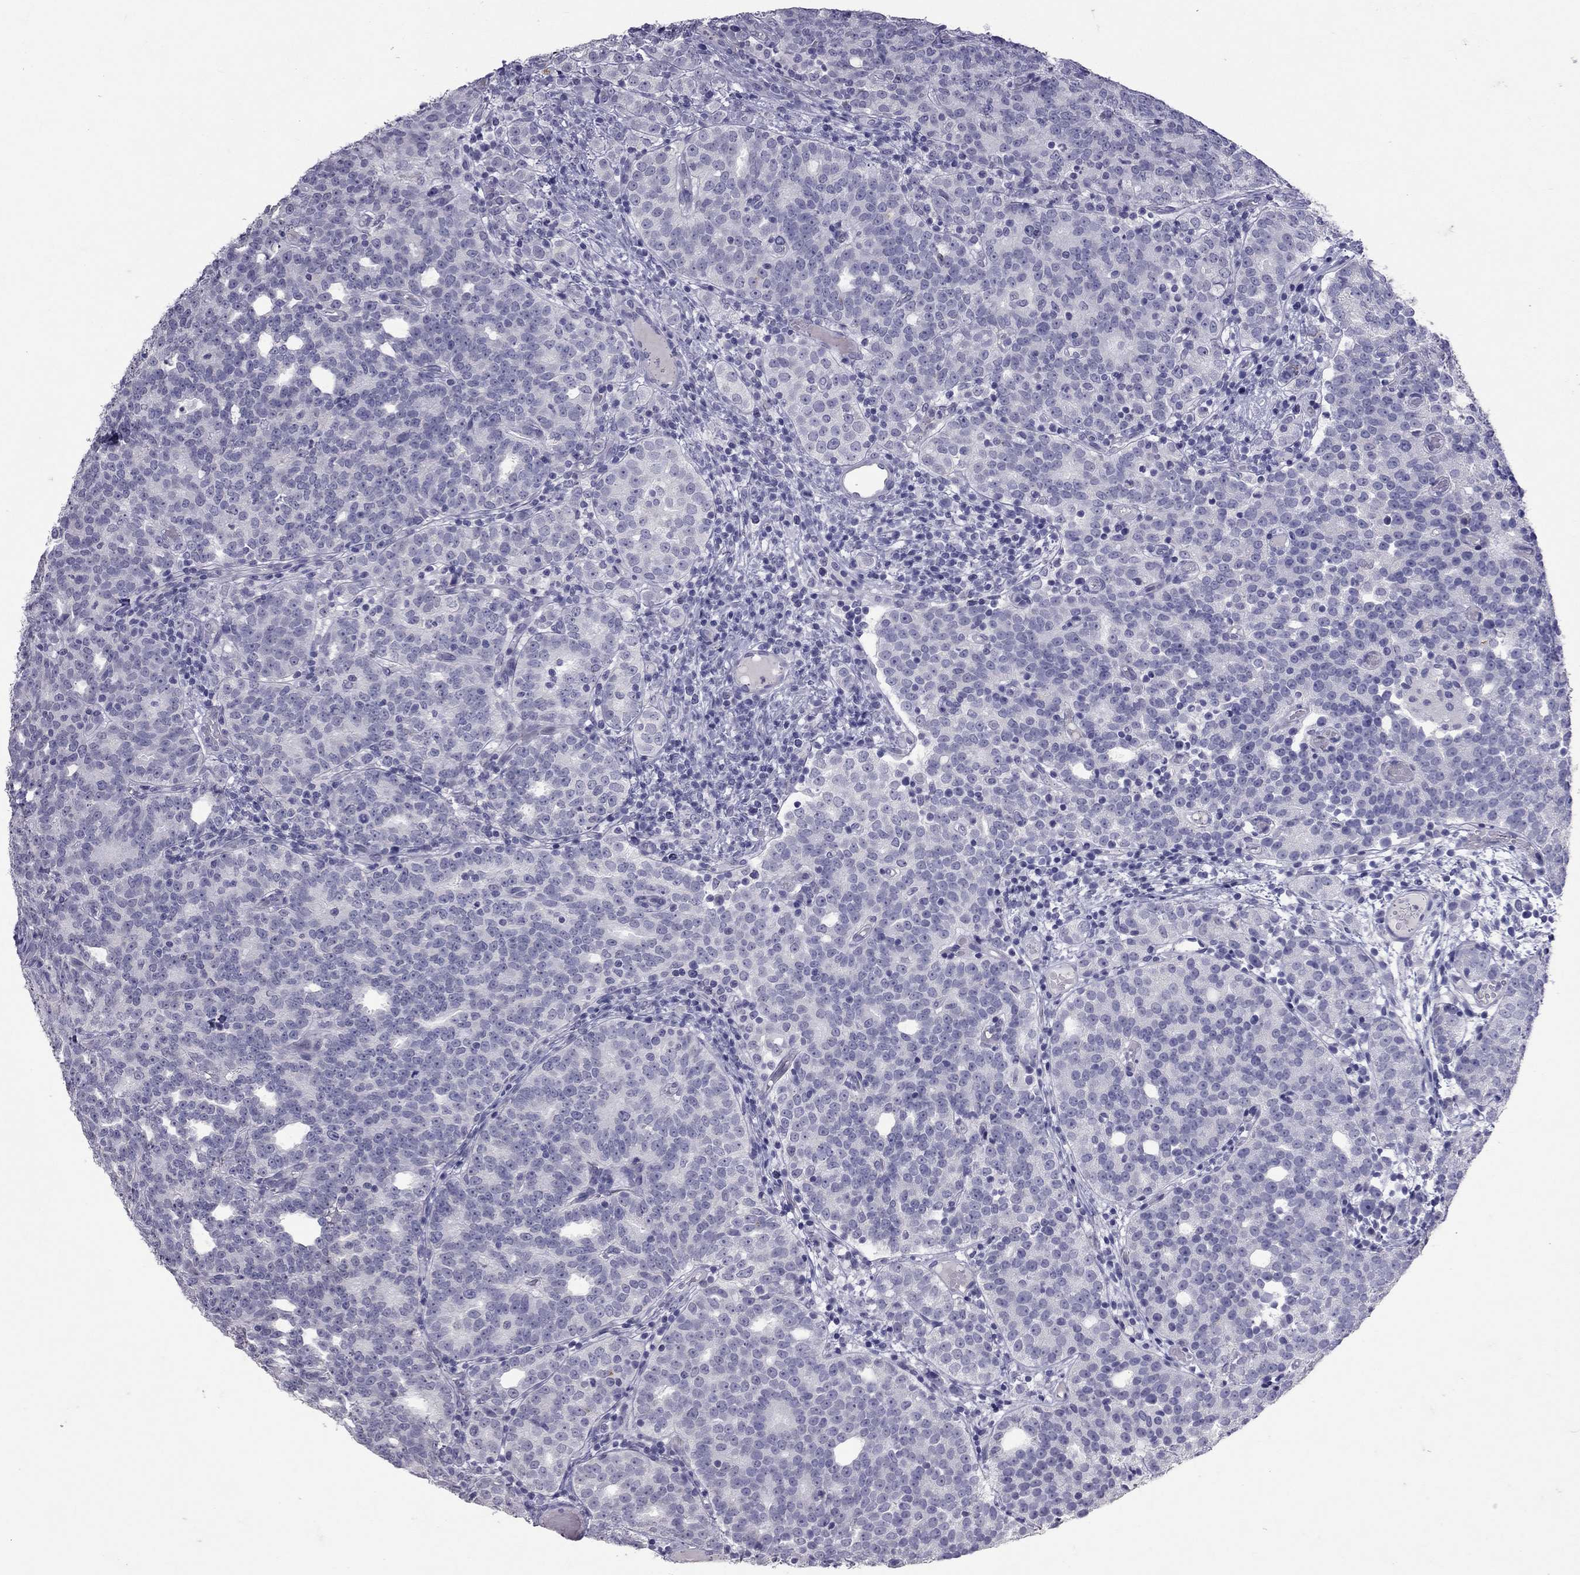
{"staining": {"intensity": "negative", "quantity": "none", "location": "none"}, "tissue": "prostate cancer", "cell_type": "Tumor cells", "image_type": "cancer", "snomed": [{"axis": "morphology", "description": "Adenocarcinoma, High grade"}, {"axis": "topography", "description": "Prostate"}], "caption": "Immunohistochemistry (IHC) of human prostate cancer reveals no expression in tumor cells.", "gene": "MUC16", "patient": {"sex": "male", "age": 53}}